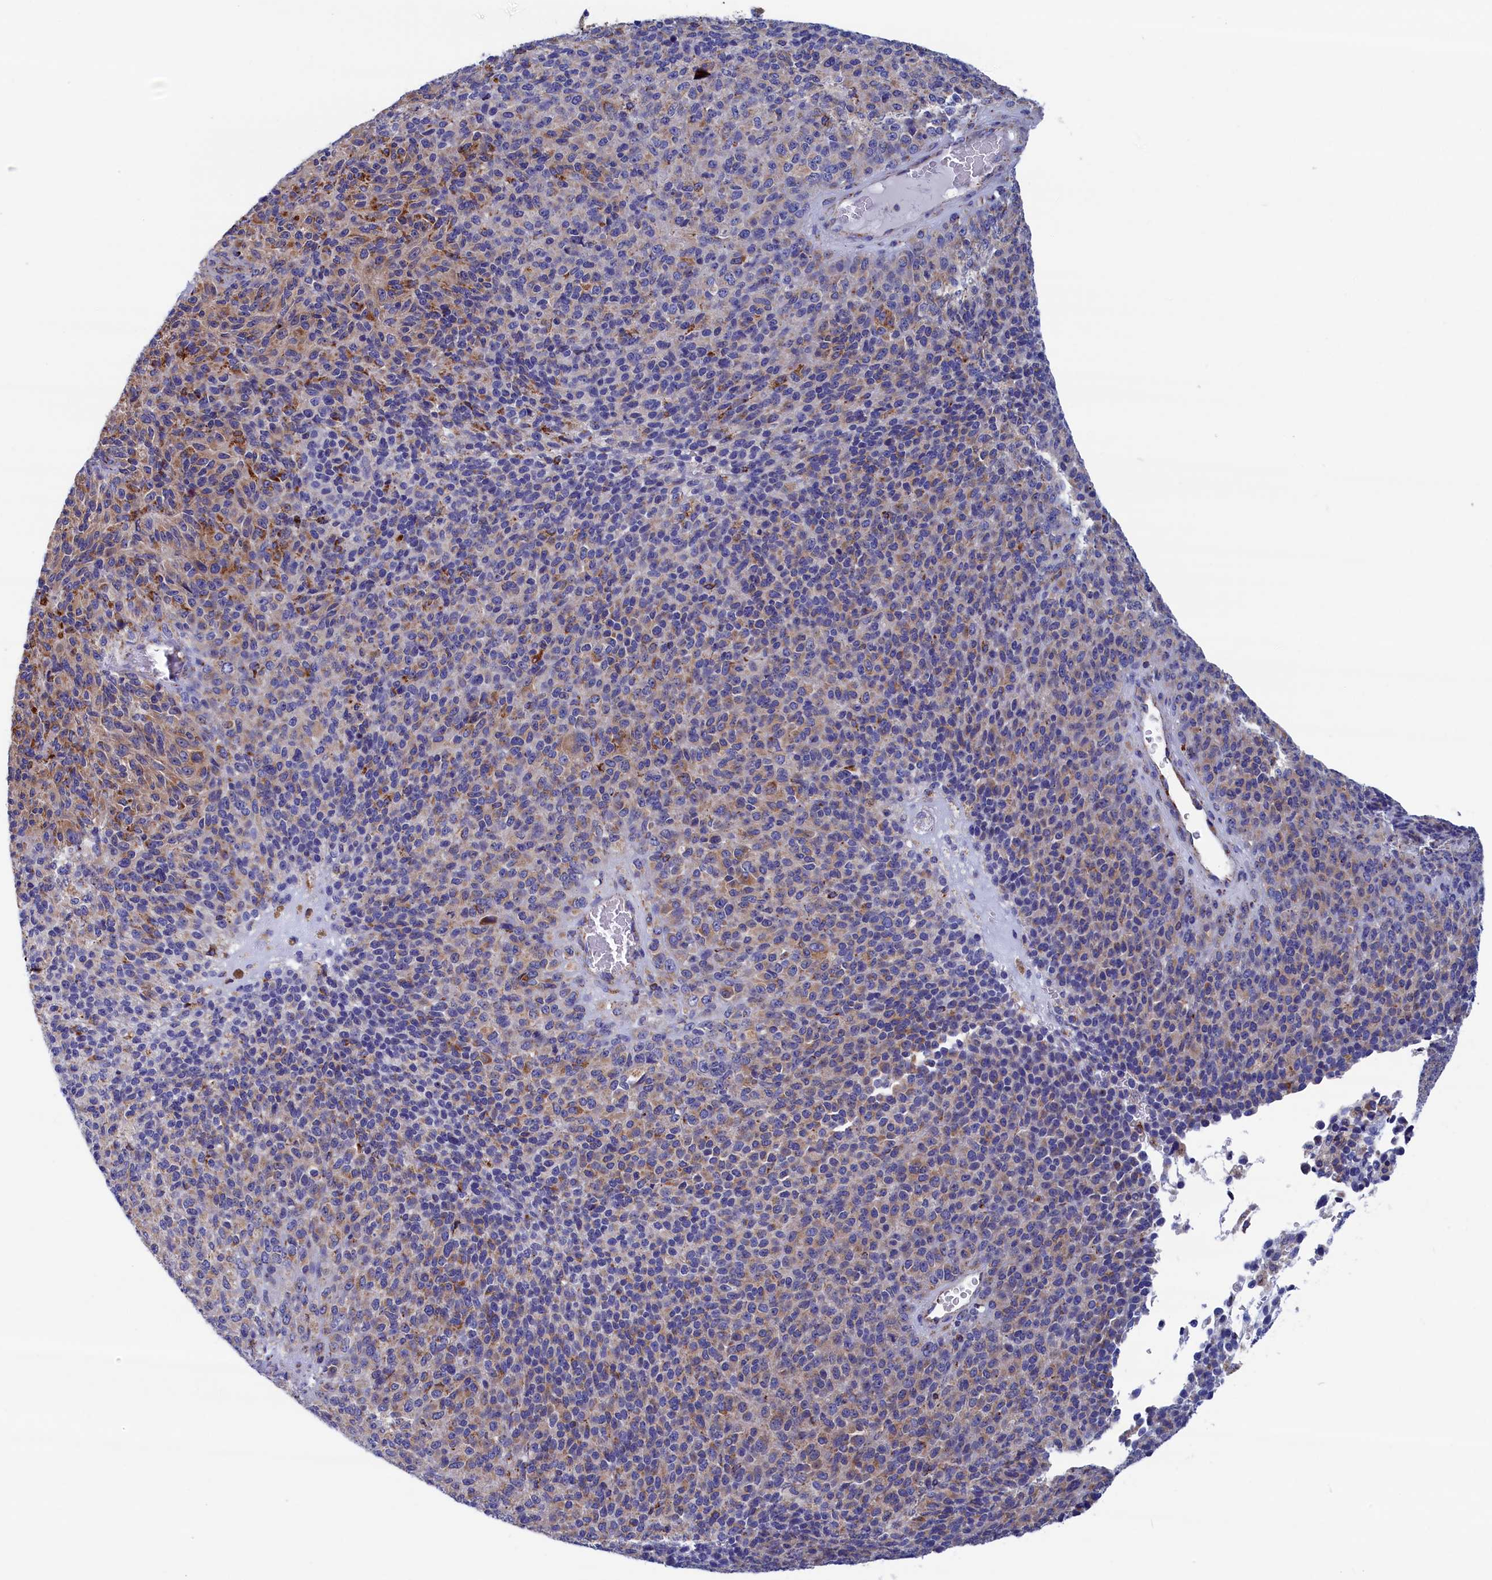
{"staining": {"intensity": "weak", "quantity": "<25%", "location": "cytoplasmic/membranous"}, "tissue": "melanoma", "cell_type": "Tumor cells", "image_type": "cancer", "snomed": [{"axis": "morphology", "description": "Malignant melanoma, Metastatic site"}, {"axis": "topography", "description": "Brain"}], "caption": "The histopathology image demonstrates no staining of tumor cells in malignant melanoma (metastatic site).", "gene": "WDR83", "patient": {"sex": "female", "age": 56}}